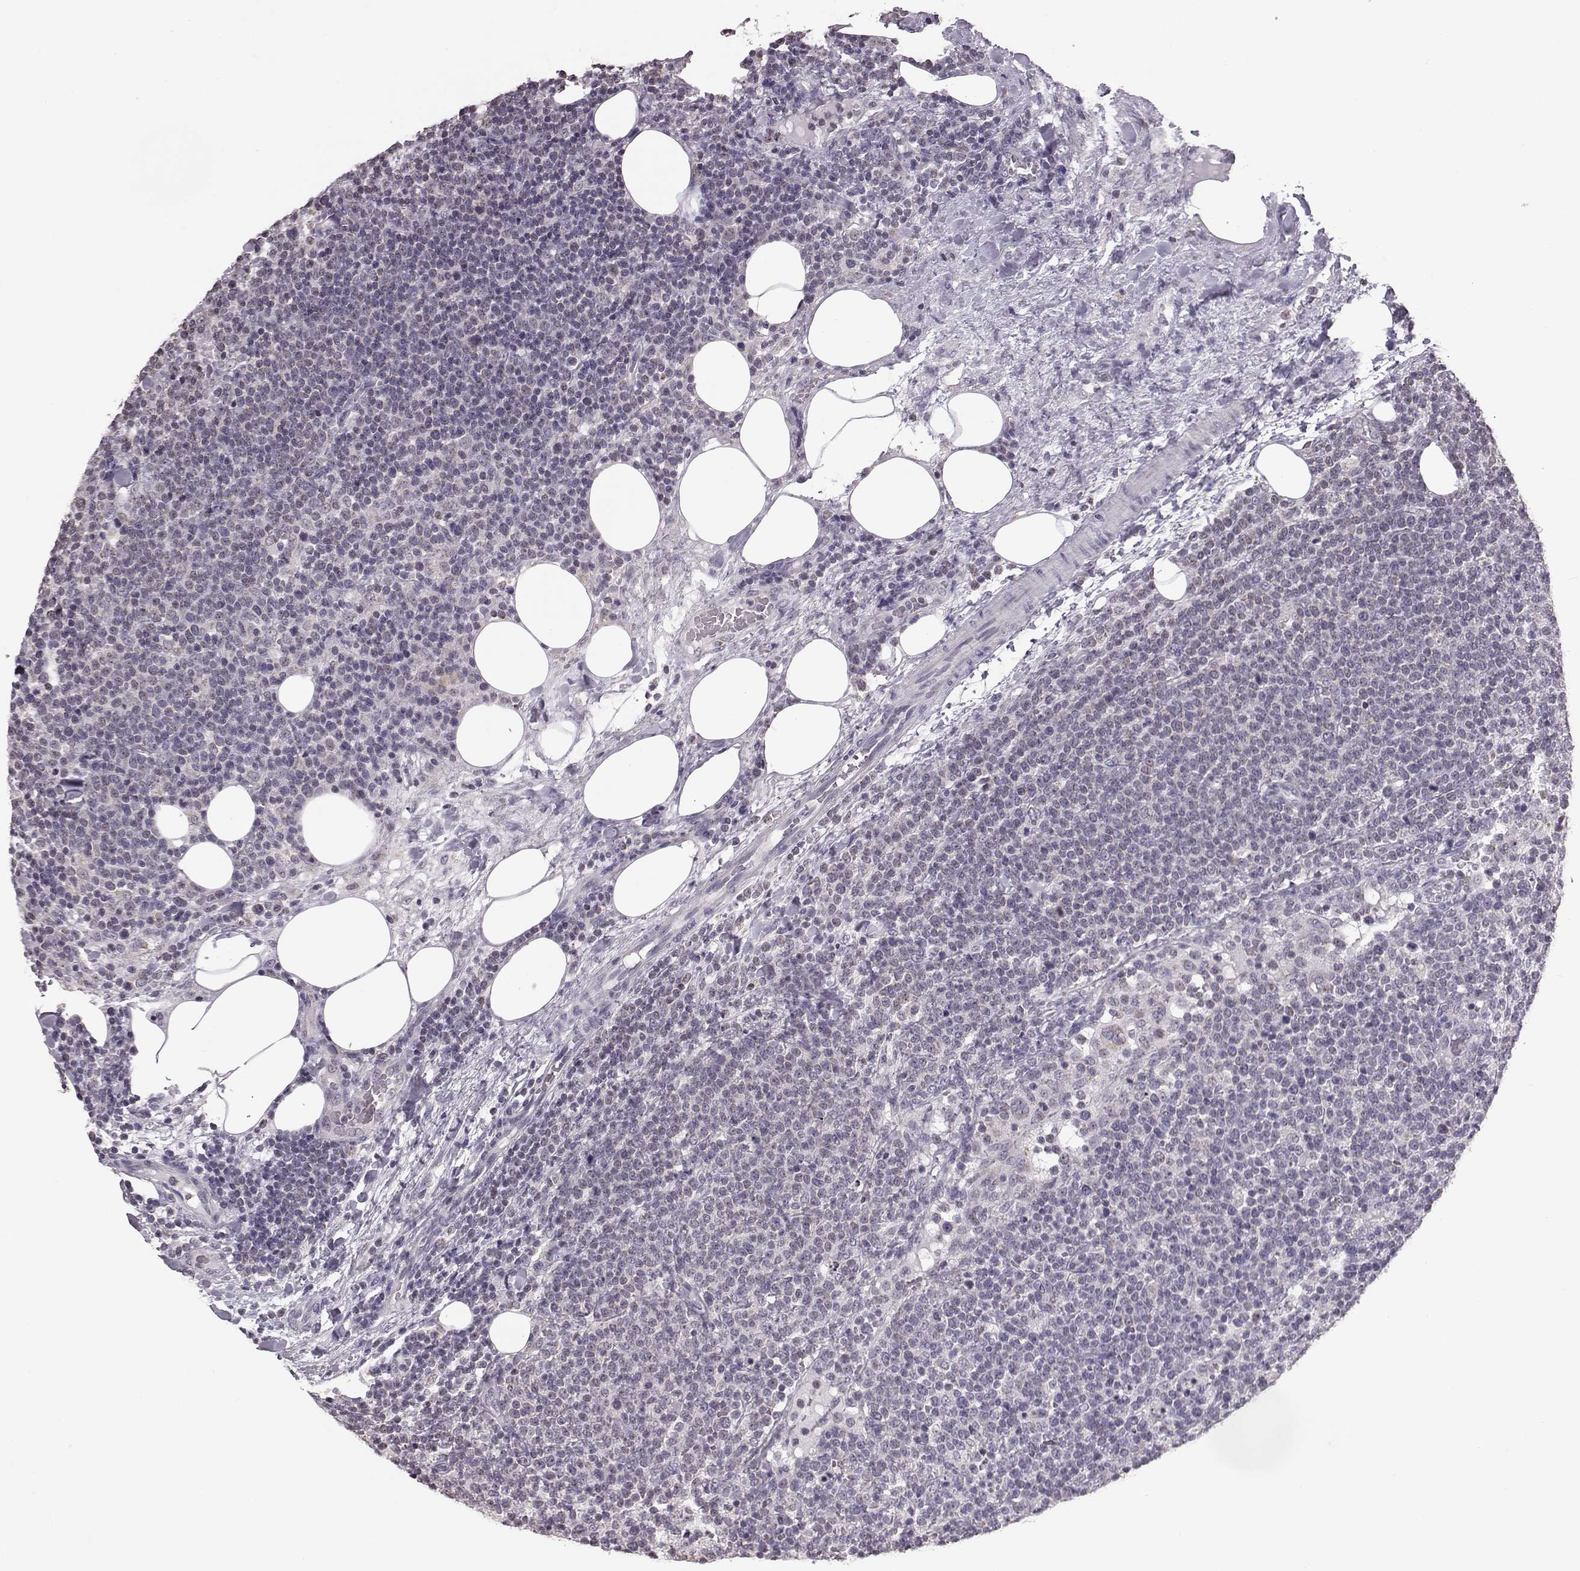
{"staining": {"intensity": "weak", "quantity": "<25%", "location": "cytoplasmic/membranous,nuclear"}, "tissue": "lymphoma", "cell_type": "Tumor cells", "image_type": "cancer", "snomed": [{"axis": "morphology", "description": "Malignant lymphoma, non-Hodgkin's type, High grade"}, {"axis": "topography", "description": "Lymph node"}], "caption": "DAB immunohistochemical staining of lymphoma demonstrates no significant positivity in tumor cells.", "gene": "ALDH3A1", "patient": {"sex": "male", "age": 61}}